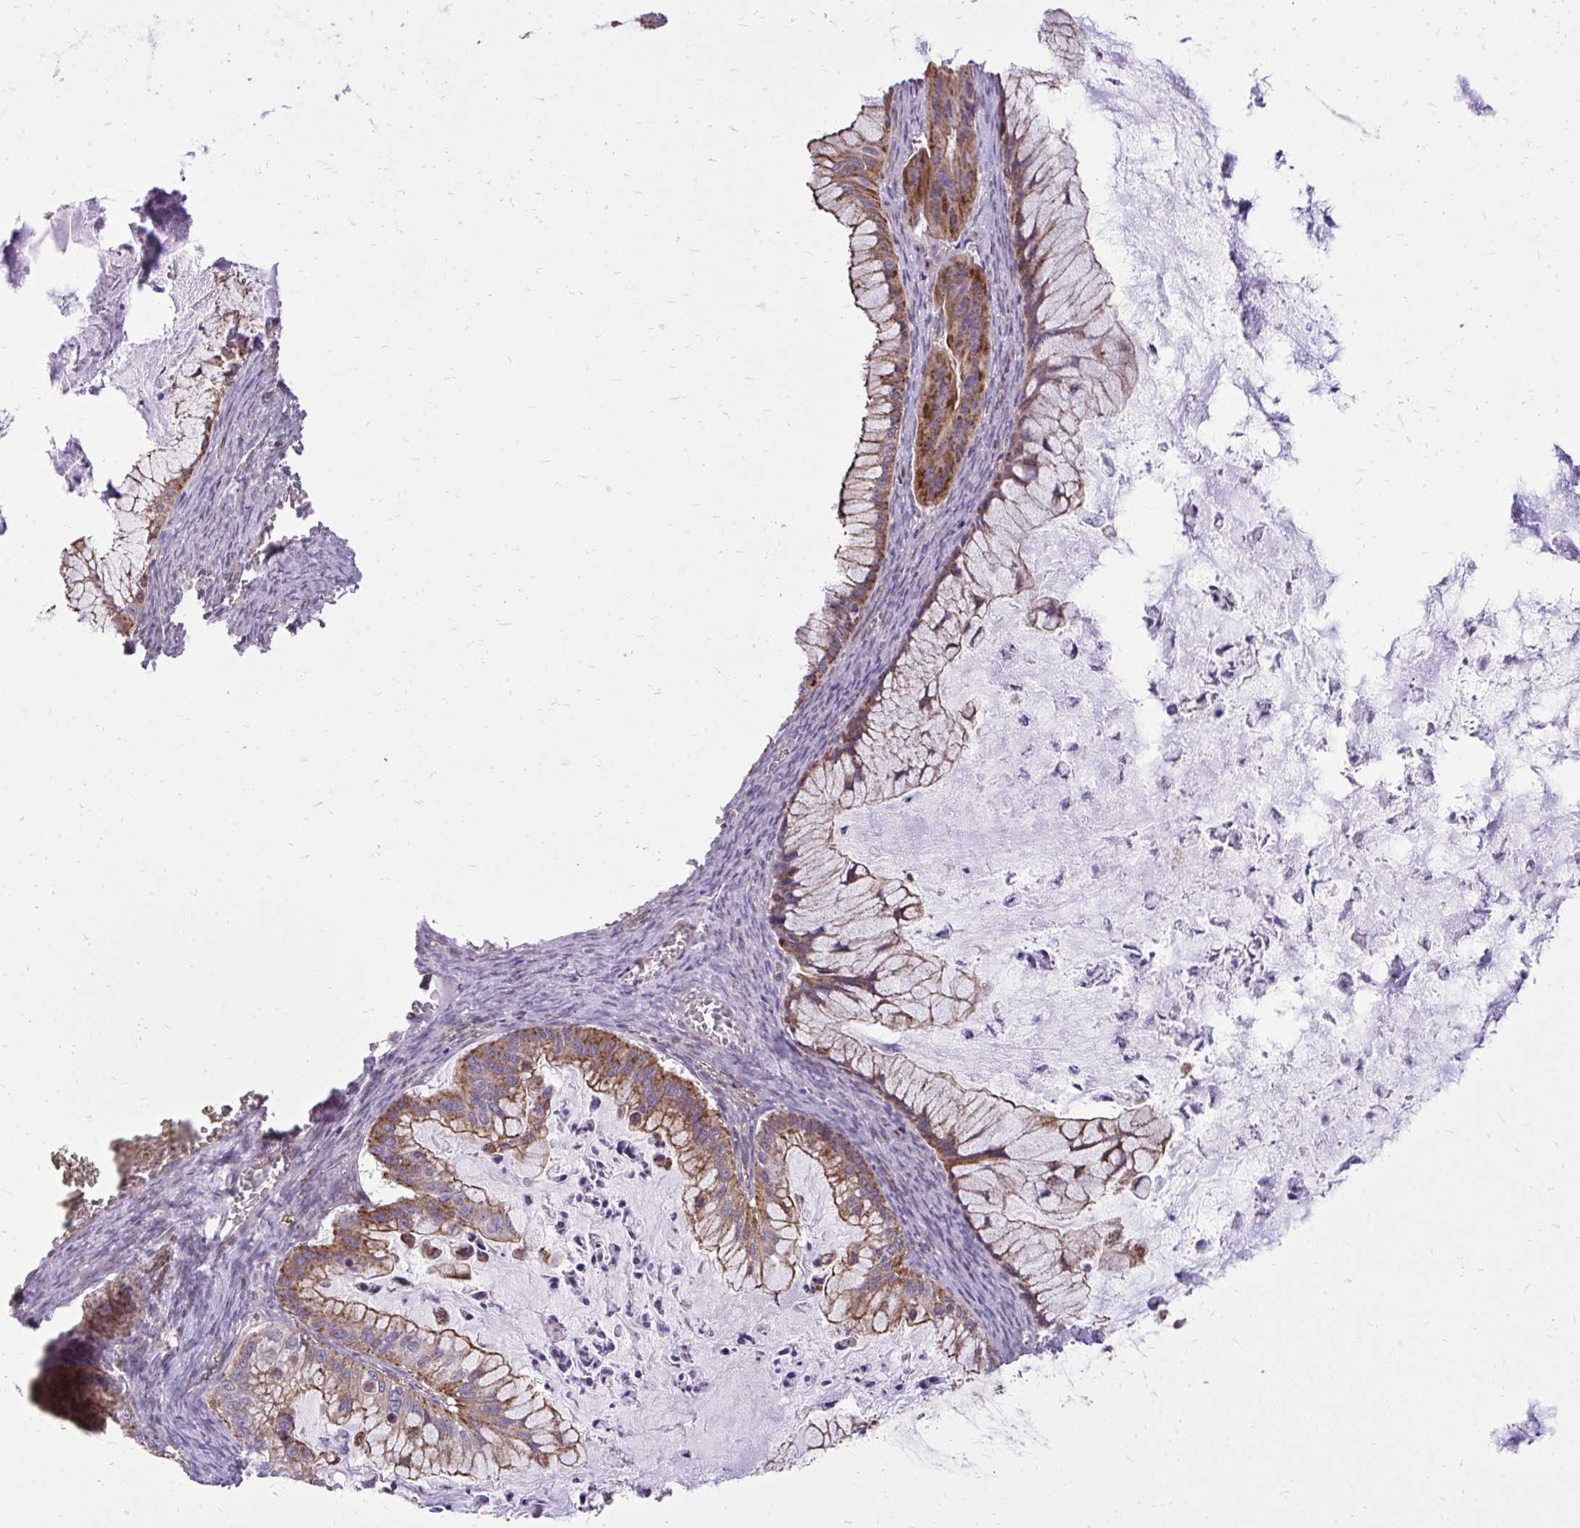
{"staining": {"intensity": "moderate", "quantity": ">75%", "location": "cytoplasmic/membranous"}, "tissue": "ovarian cancer", "cell_type": "Tumor cells", "image_type": "cancer", "snomed": [{"axis": "morphology", "description": "Cystadenocarcinoma, mucinous, NOS"}, {"axis": "topography", "description": "Ovary"}], "caption": "Immunohistochemistry (IHC) (DAB) staining of ovarian cancer (mucinous cystadenocarcinoma) exhibits moderate cytoplasmic/membranous protein staining in about >75% of tumor cells. The staining was performed using DAB, with brown indicating positive protein expression. Nuclei are stained blue with hematoxylin.", "gene": "SLC7A5", "patient": {"sex": "female", "age": 72}}